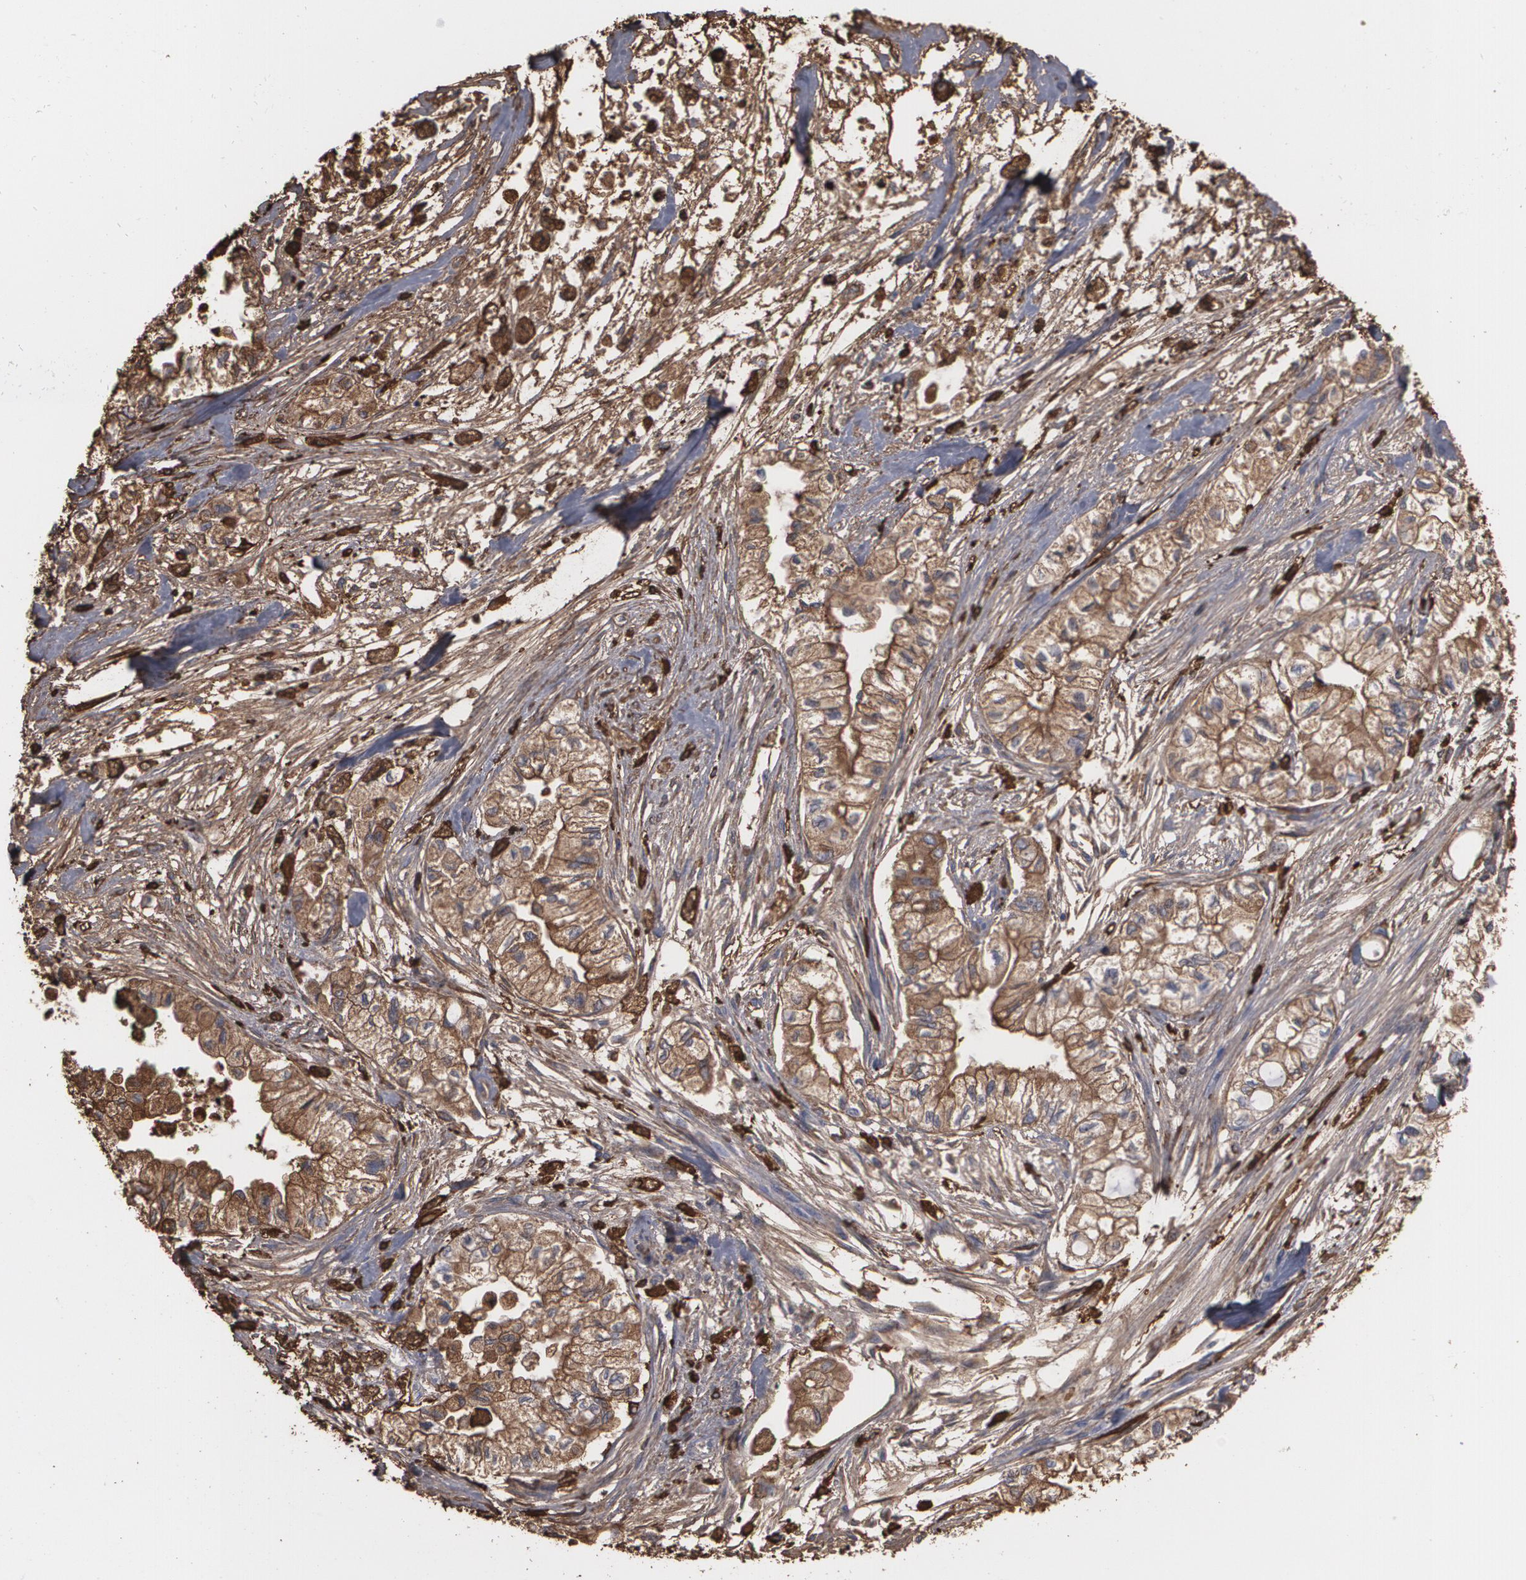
{"staining": {"intensity": "moderate", "quantity": ">75%", "location": "cytoplasmic/membranous"}, "tissue": "pancreatic cancer", "cell_type": "Tumor cells", "image_type": "cancer", "snomed": [{"axis": "morphology", "description": "Adenocarcinoma, NOS"}, {"axis": "topography", "description": "Pancreas"}], "caption": "Human adenocarcinoma (pancreatic) stained with a brown dye displays moderate cytoplasmic/membranous positive staining in about >75% of tumor cells.", "gene": "ODC1", "patient": {"sex": "male", "age": 79}}